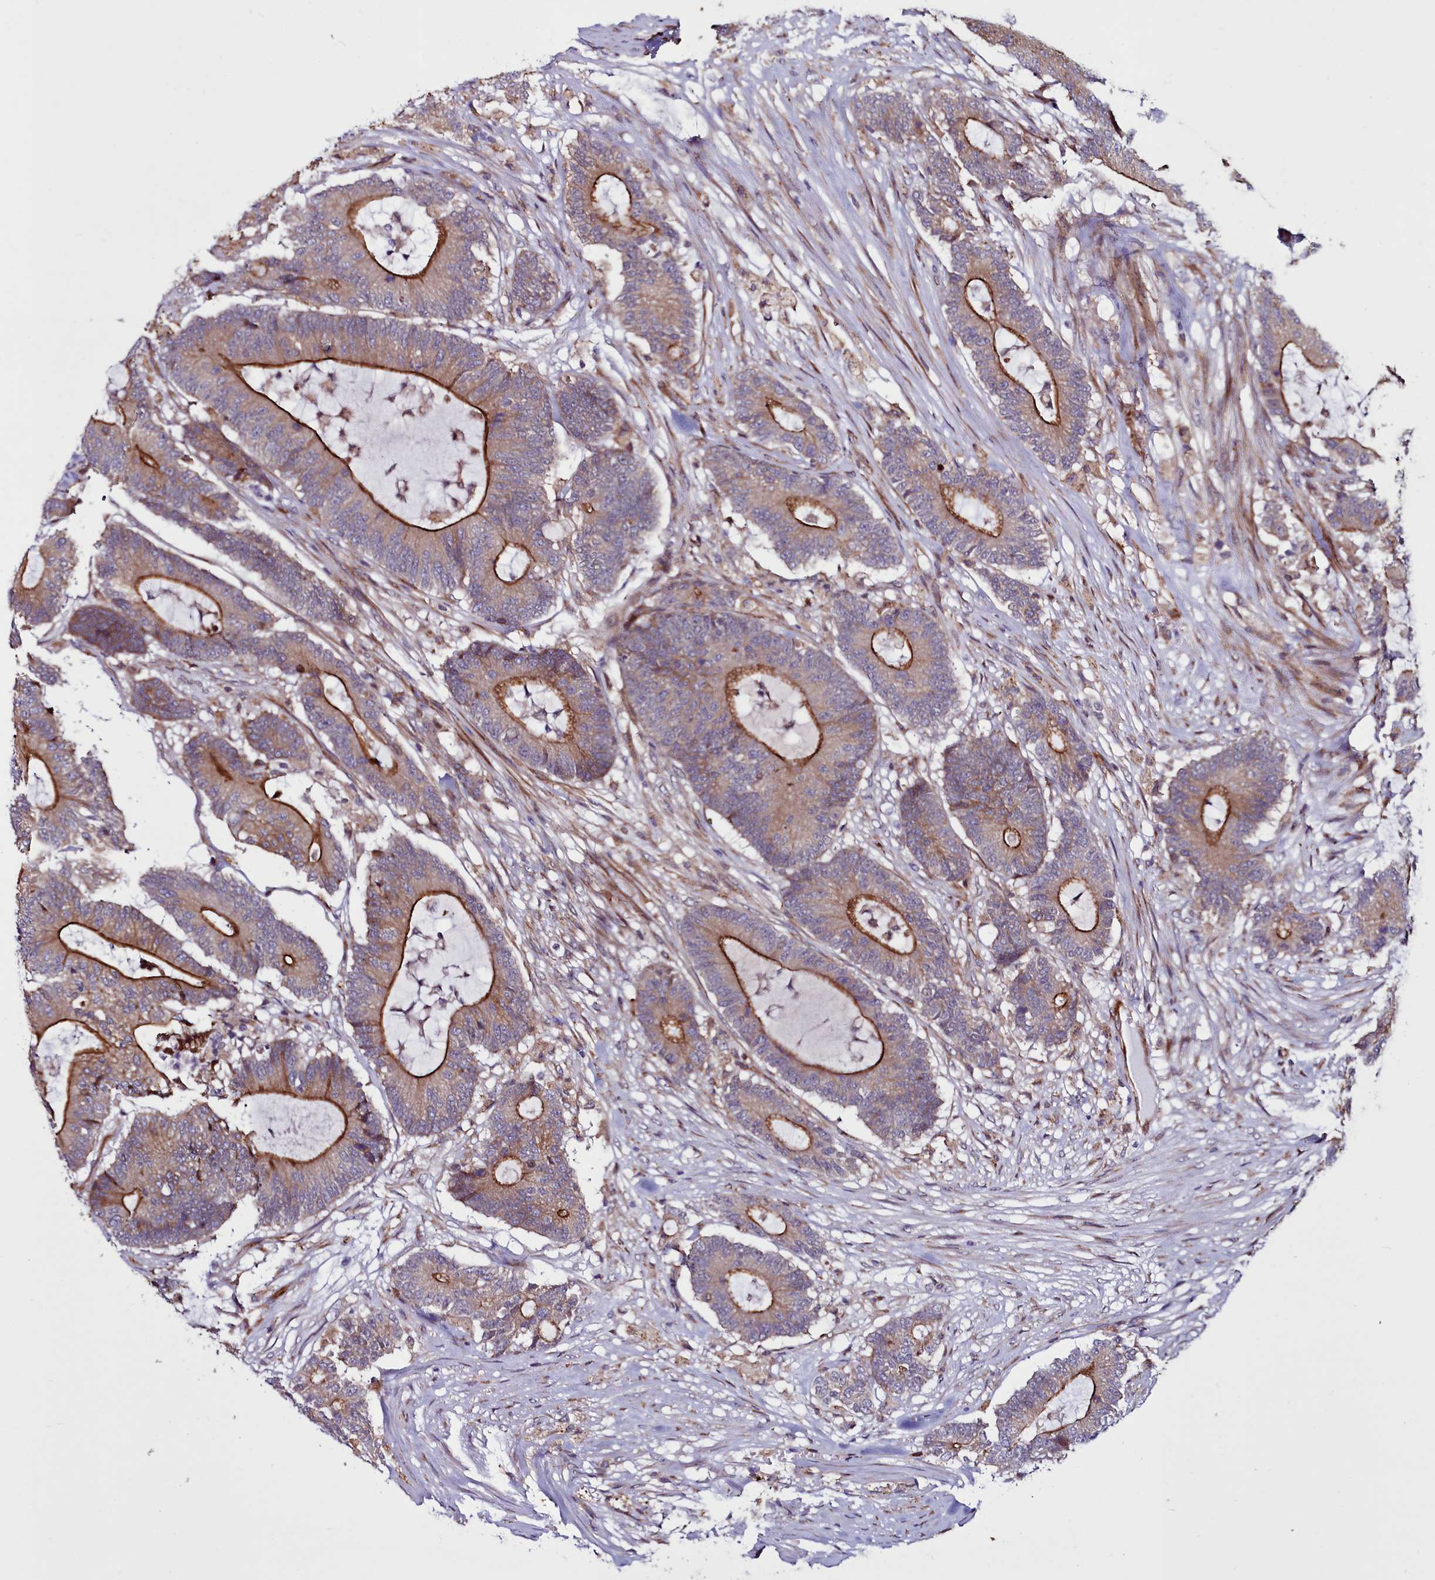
{"staining": {"intensity": "strong", "quantity": "25%-75%", "location": "cytoplasmic/membranous"}, "tissue": "colorectal cancer", "cell_type": "Tumor cells", "image_type": "cancer", "snomed": [{"axis": "morphology", "description": "Adenocarcinoma, NOS"}, {"axis": "topography", "description": "Colon"}], "caption": "Immunohistochemical staining of colorectal cancer (adenocarcinoma) demonstrates high levels of strong cytoplasmic/membranous protein staining in approximately 25%-75% of tumor cells.", "gene": "MCRIP1", "patient": {"sex": "female", "age": 84}}